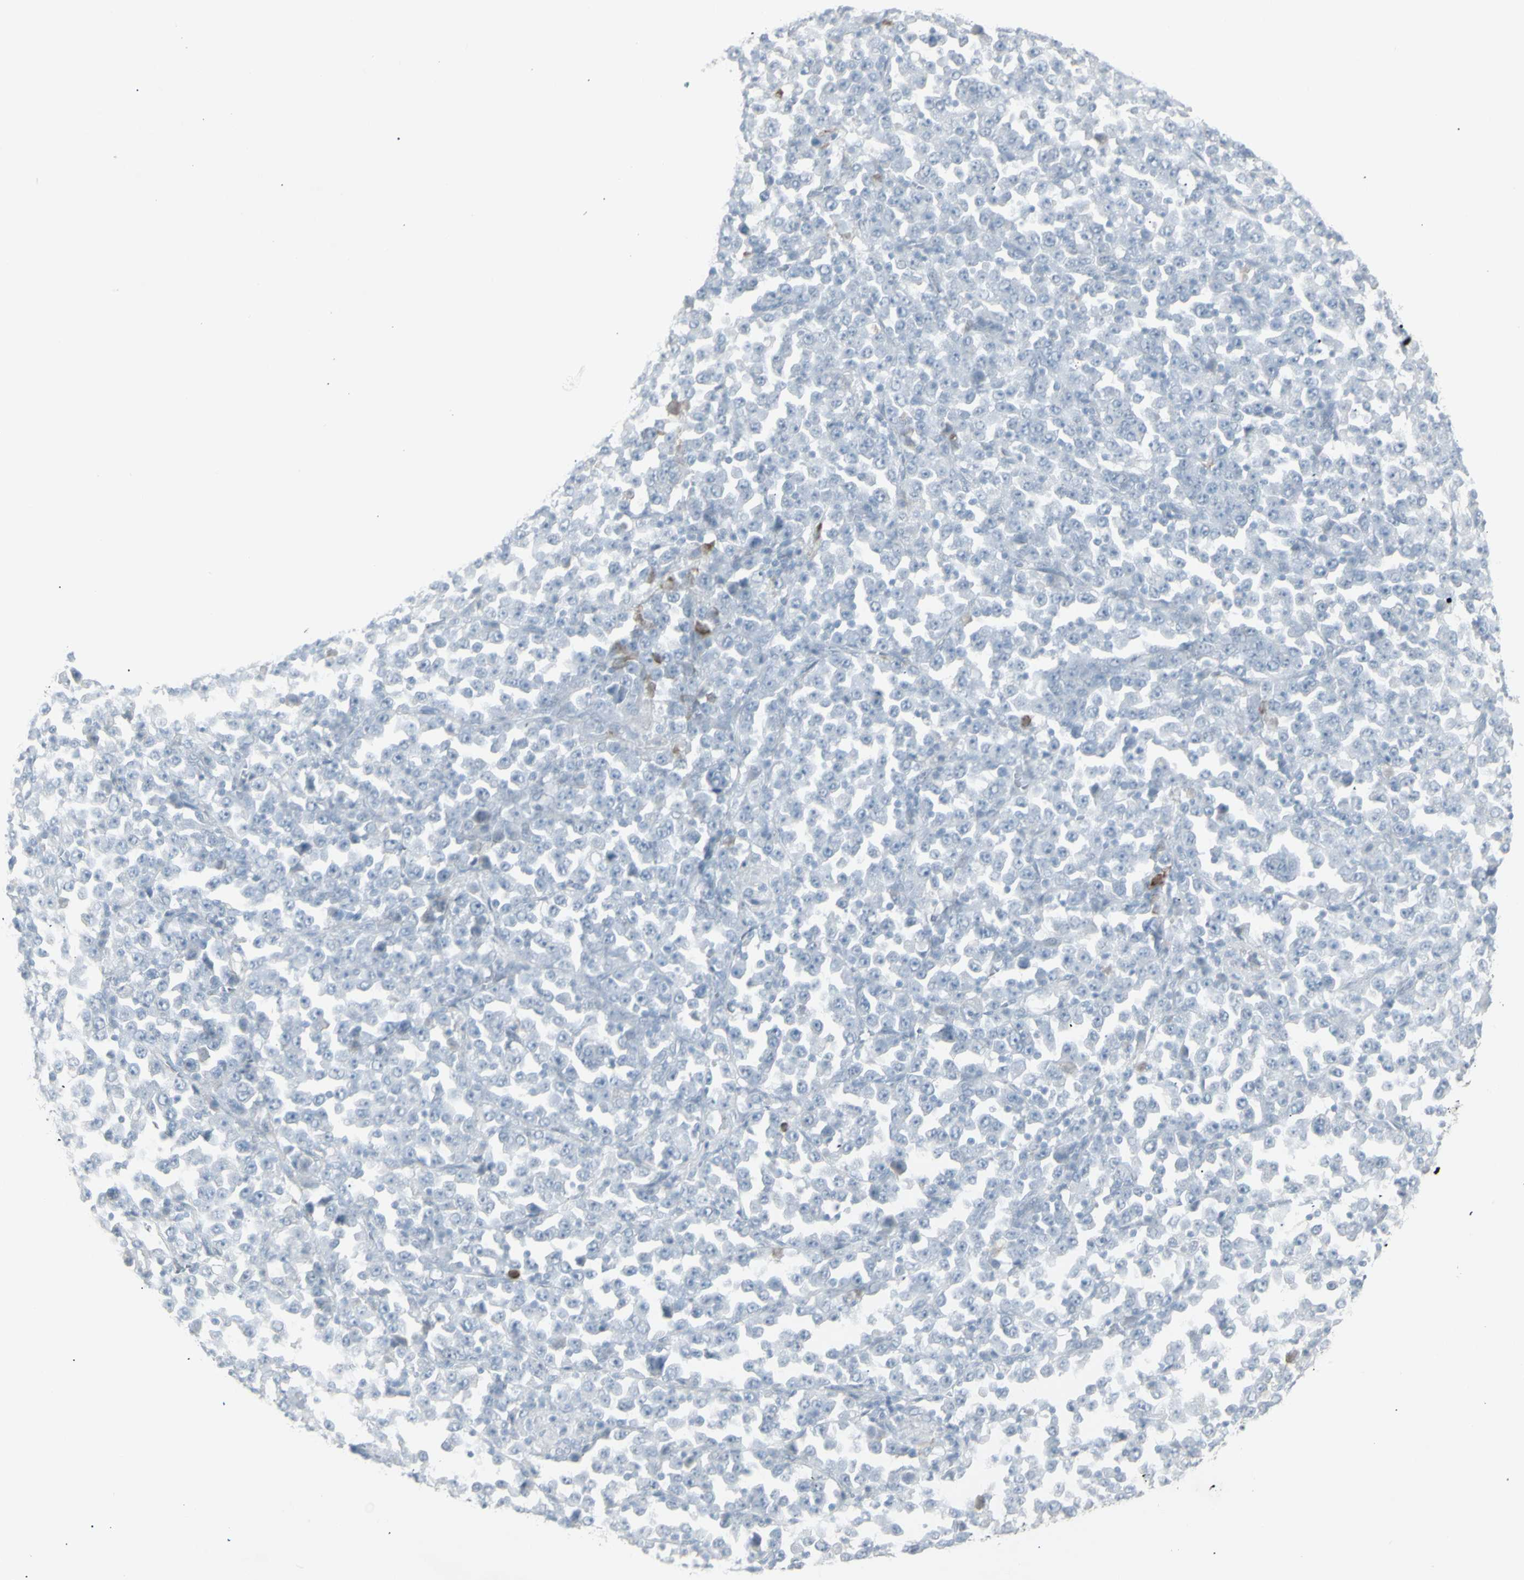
{"staining": {"intensity": "weak", "quantity": "<25%", "location": "cytoplasmic/membranous"}, "tissue": "stomach cancer", "cell_type": "Tumor cells", "image_type": "cancer", "snomed": [{"axis": "morphology", "description": "Normal tissue, NOS"}, {"axis": "morphology", "description": "Adenocarcinoma, NOS"}, {"axis": "topography", "description": "Stomach, upper"}, {"axis": "topography", "description": "Stomach"}], "caption": "Stomach cancer (adenocarcinoma) was stained to show a protein in brown. There is no significant staining in tumor cells.", "gene": "YBX2", "patient": {"sex": "male", "age": 59}}